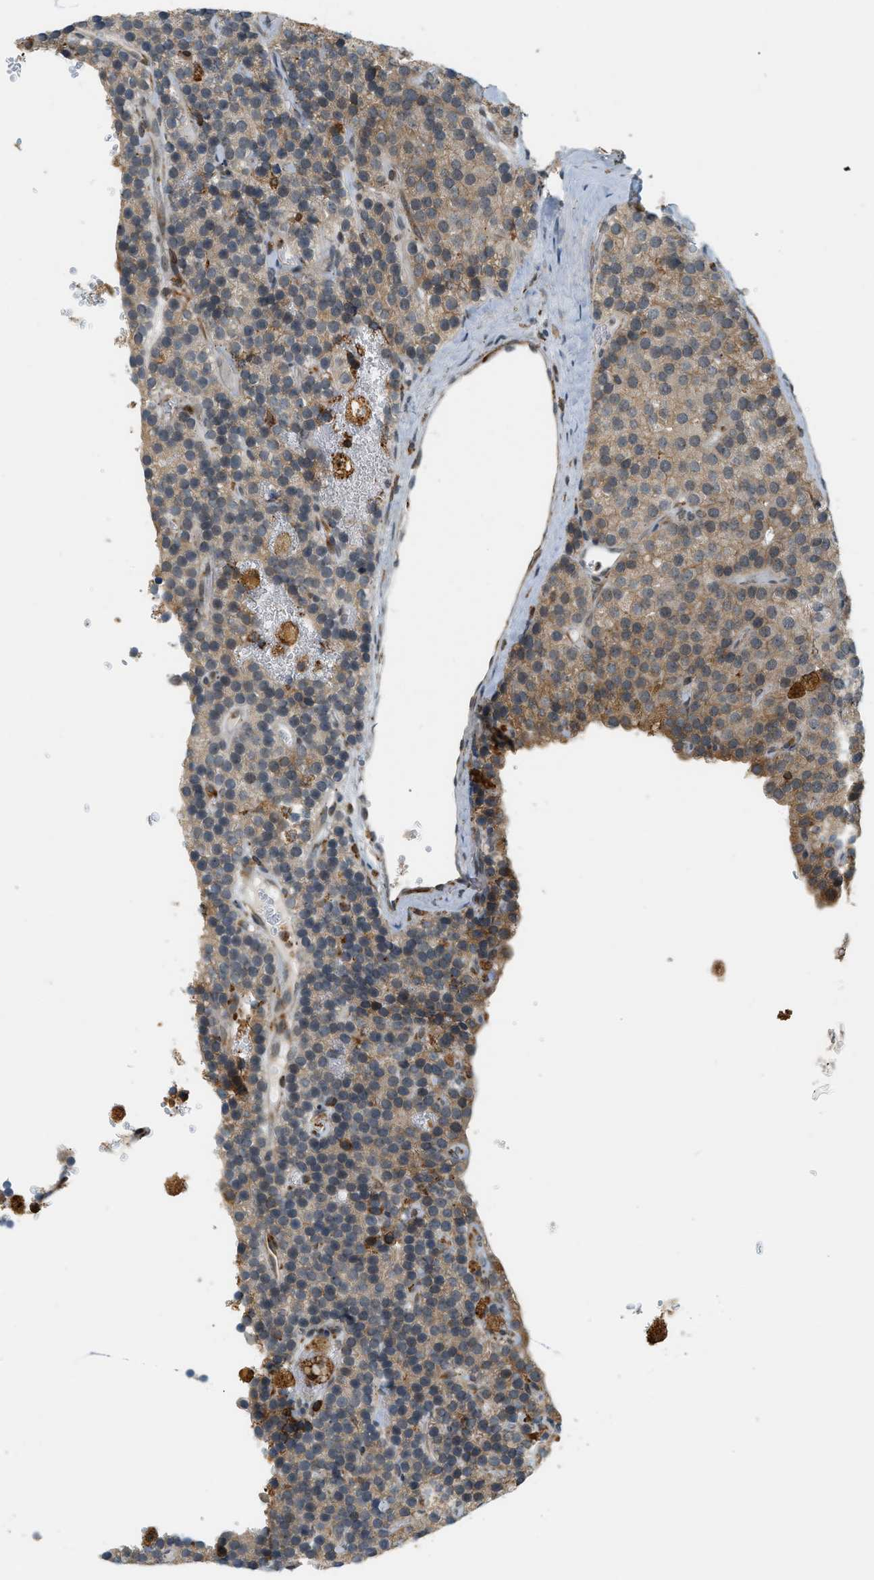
{"staining": {"intensity": "moderate", "quantity": ">75%", "location": "cytoplasmic/membranous"}, "tissue": "parathyroid gland", "cell_type": "Glandular cells", "image_type": "normal", "snomed": [{"axis": "morphology", "description": "Normal tissue, NOS"}, {"axis": "morphology", "description": "Adenoma, NOS"}, {"axis": "topography", "description": "Parathyroid gland"}], "caption": "Brown immunohistochemical staining in benign parathyroid gland displays moderate cytoplasmic/membranous staining in approximately >75% of glandular cells.", "gene": "SEMA4D", "patient": {"sex": "female", "age": 86}}